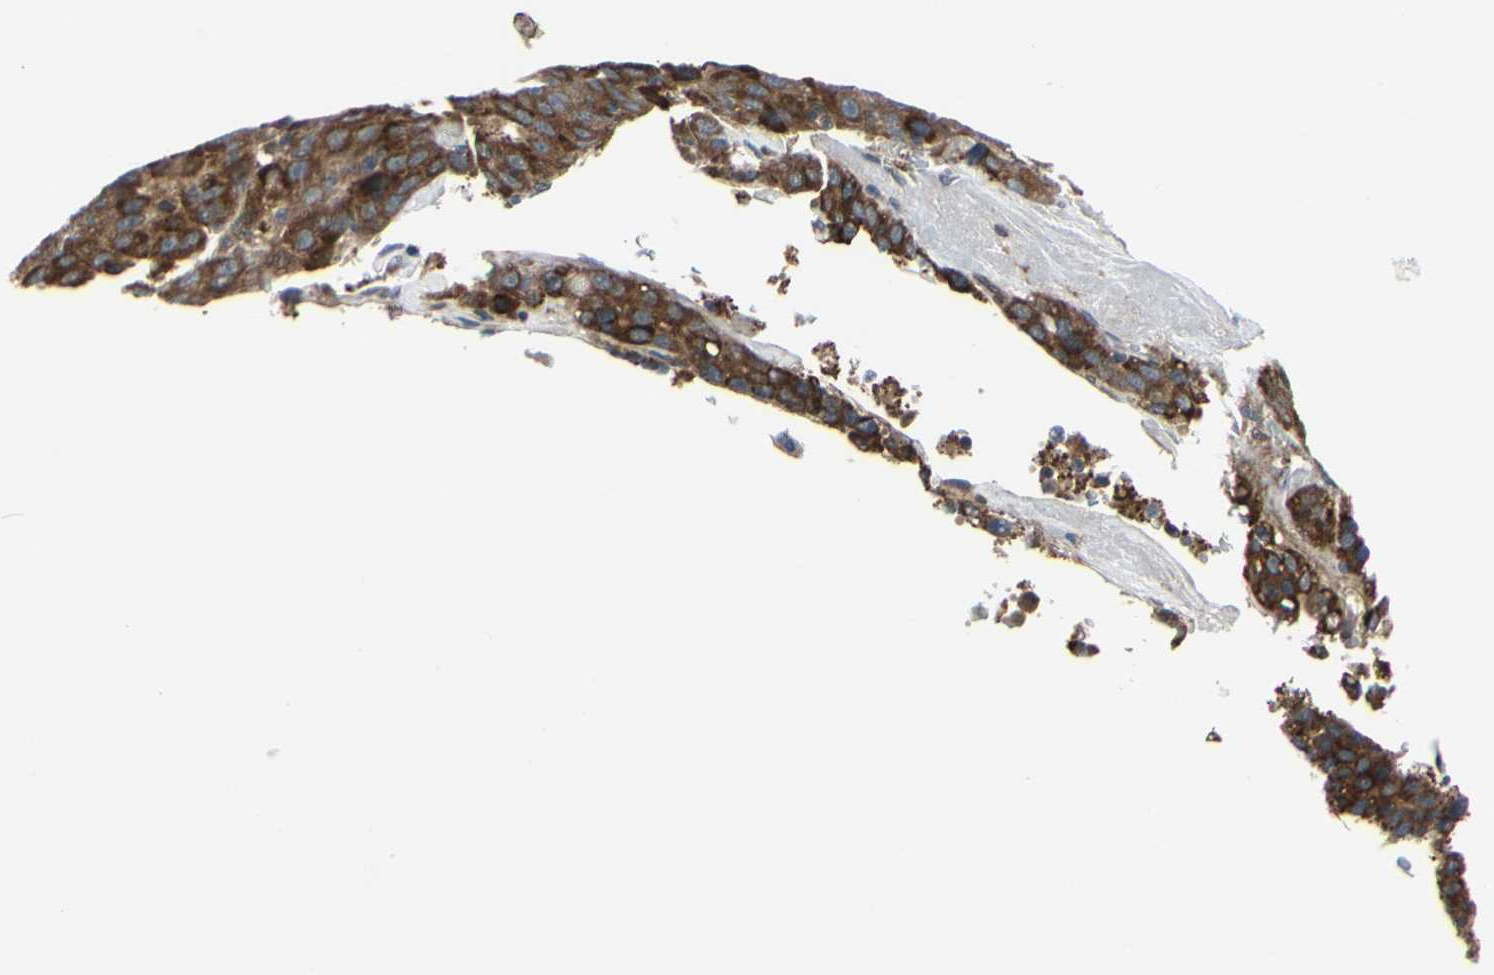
{"staining": {"intensity": "moderate", "quantity": ">75%", "location": "cytoplasmic/membranous"}, "tissue": "liver cancer", "cell_type": "Tumor cells", "image_type": "cancer", "snomed": [{"axis": "morphology", "description": "Carcinoma, Hepatocellular, NOS"}, {"axis": "topography", "description": "Liver"}], "caption": "Immunohistochemistry (IHC) photomicrograph of neoplastic tissue: human liver cancer (hepatocellular carcinoma) stained using immunohistochemistry (IHC) reveals medium levels of moderate protein expression localized specifically in the cytoplasmic/membranous of tumor cells, appearing as a cytoplasmic/membranous brown color.", "gene": "XIAP", "patient": {"sex": "female", "age": 53}}